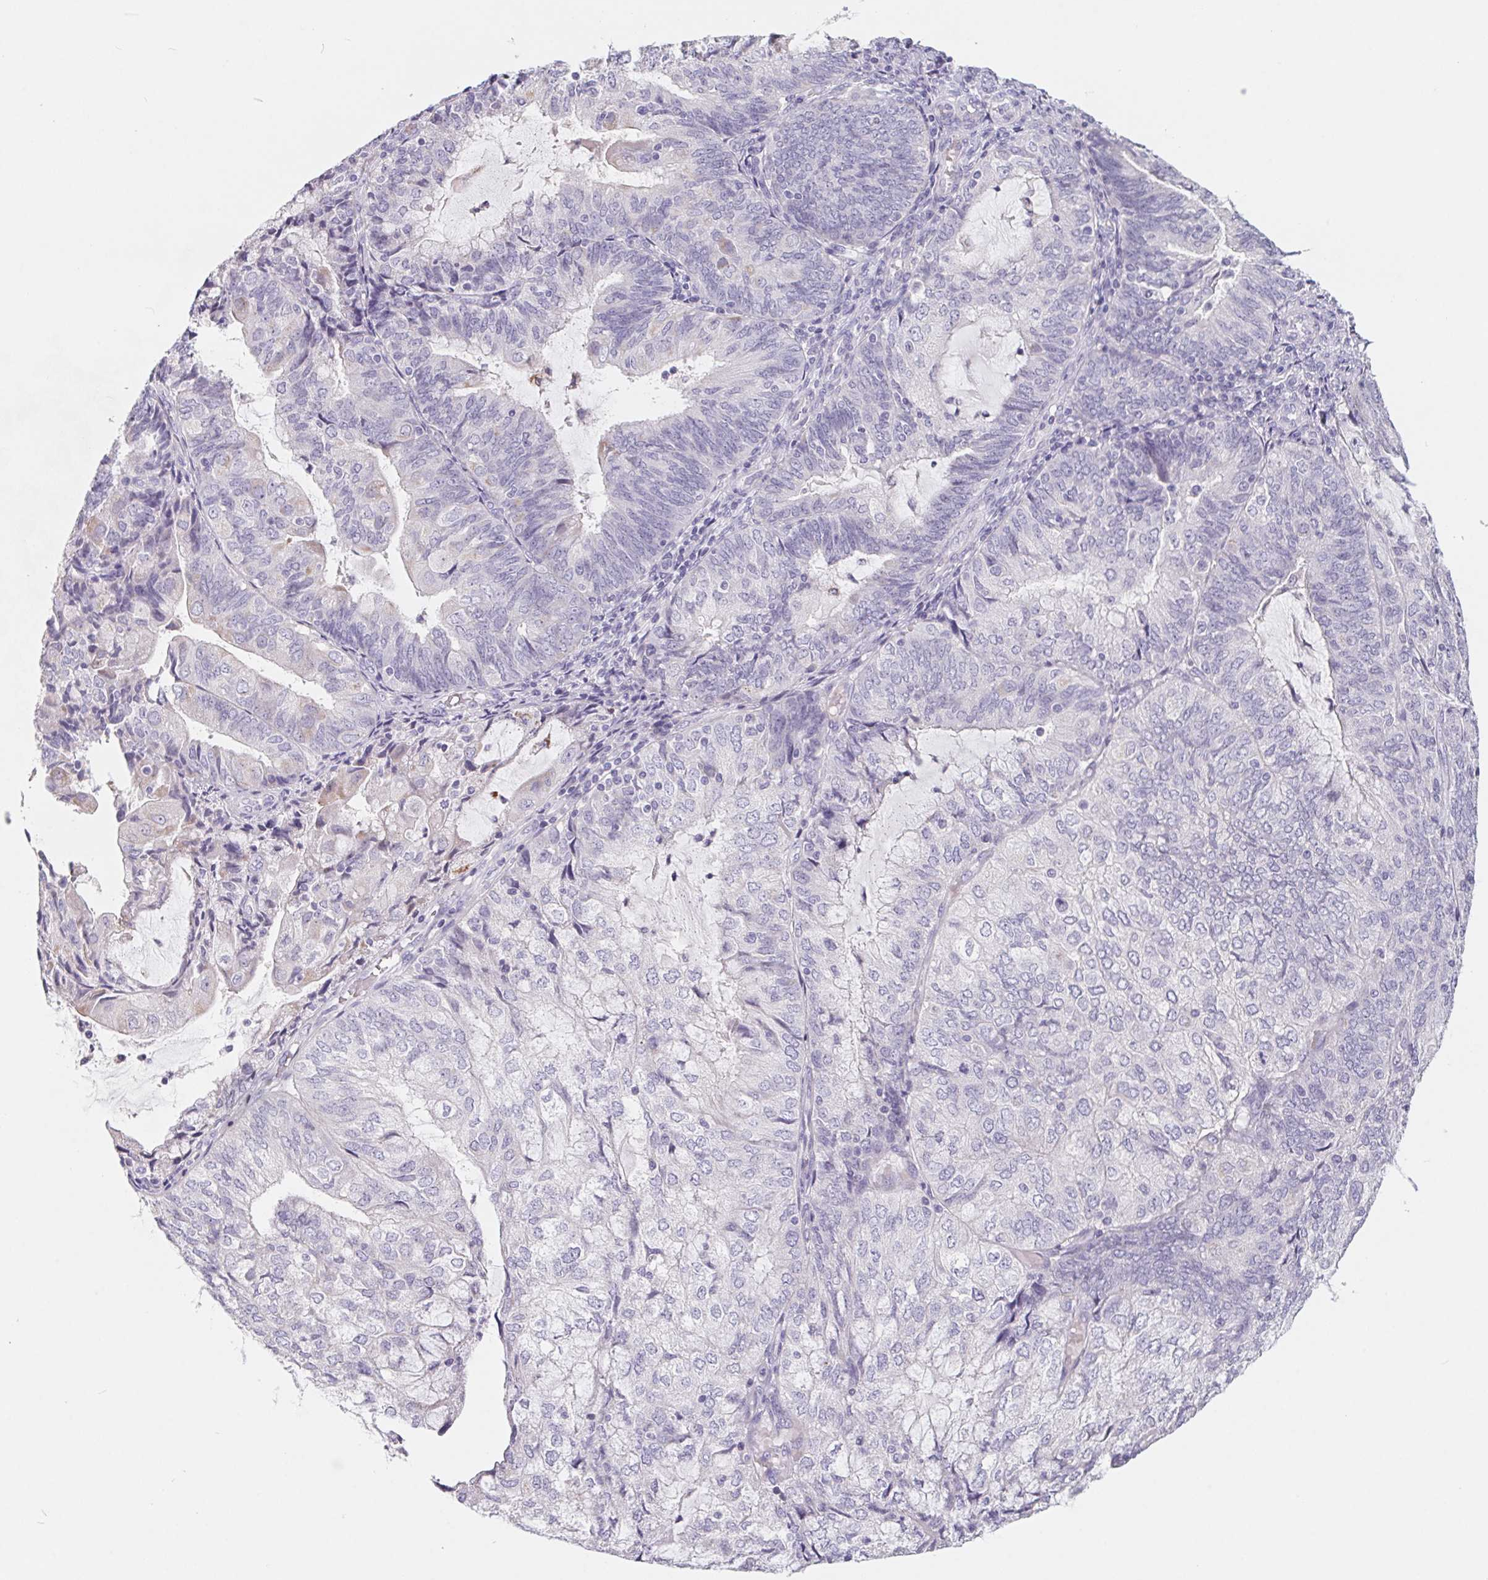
{"staining": {"intensity": "negative", "quantity": "none", "location": "none"}, "tissue": "endometrial cancer", "cell_type": "Tumor cells", "image_type": "cancer", "snomed": [{"axis": "morphology", "description": "Adenocarcinoma, NOS"}, {"axis": "topography", "description": "Endometrium"}], "caption": "There is no significant positivity in tumor cells of endometrial cancer (adenocarcinoma).", "gene": "FDX1", "patient": {"sex": "female", "age": 81}}